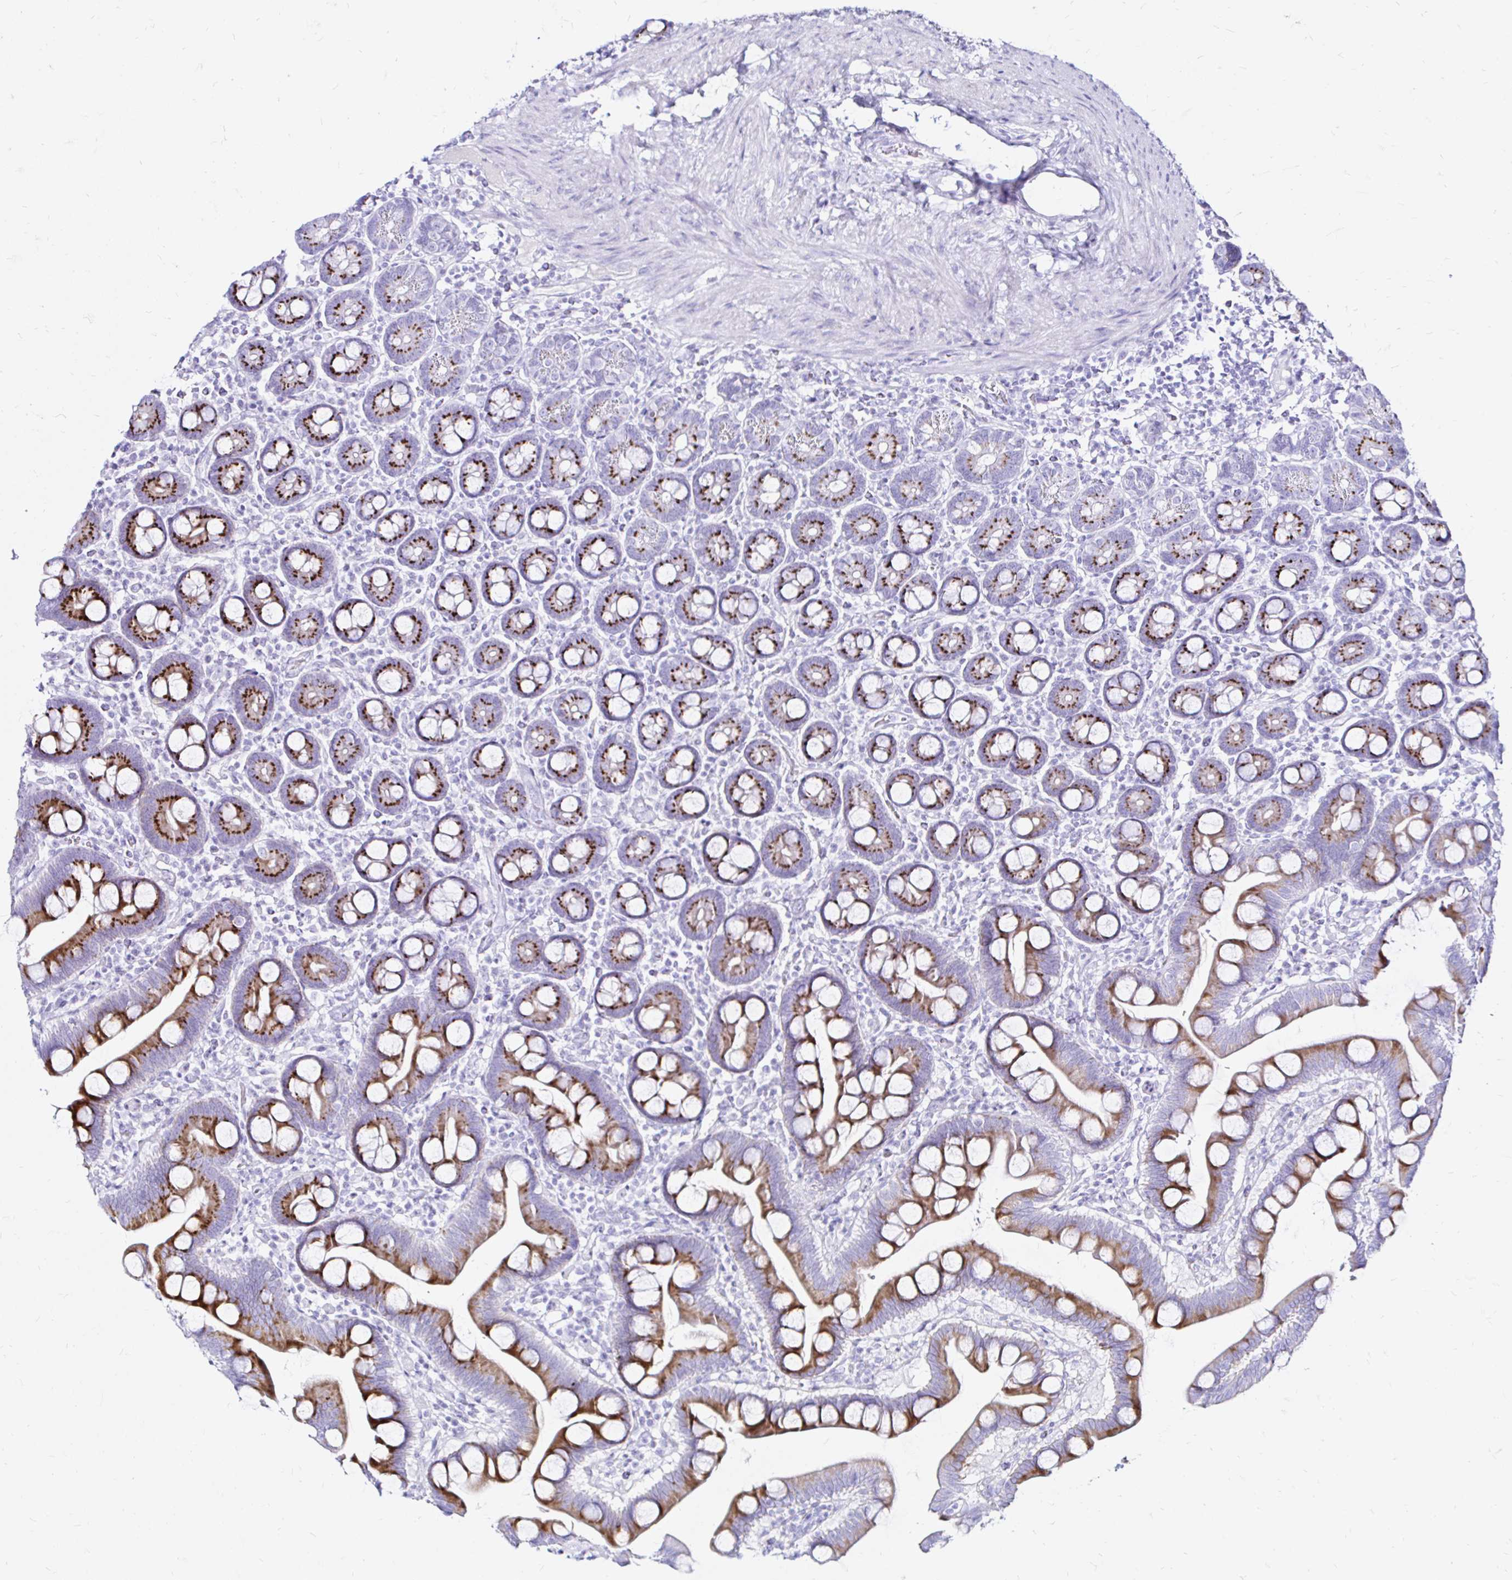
{"staining": {"intensity": "strong", "quantity": "25%-75%", "location": "cytoplasmic/membranous"}, "tissue": "duodenum", "cell_type": "Glandular cells", "image_type": "normal", "snomed": [{"axis": "morphology", "description": "Normal tissue, NOS"}, {"axis": "topography", "description": "Duodenum"}], "caption": "Immunohistochemistry micrograph of unremarkable duodenum stained for a protein (brown), which demonstrates high levels of strong cytoplasmic/membranous expression in approximately 25%-75% of glandular cells.", "gene": "ZNF432", "patient": {"sex": "male", "age": 59}}